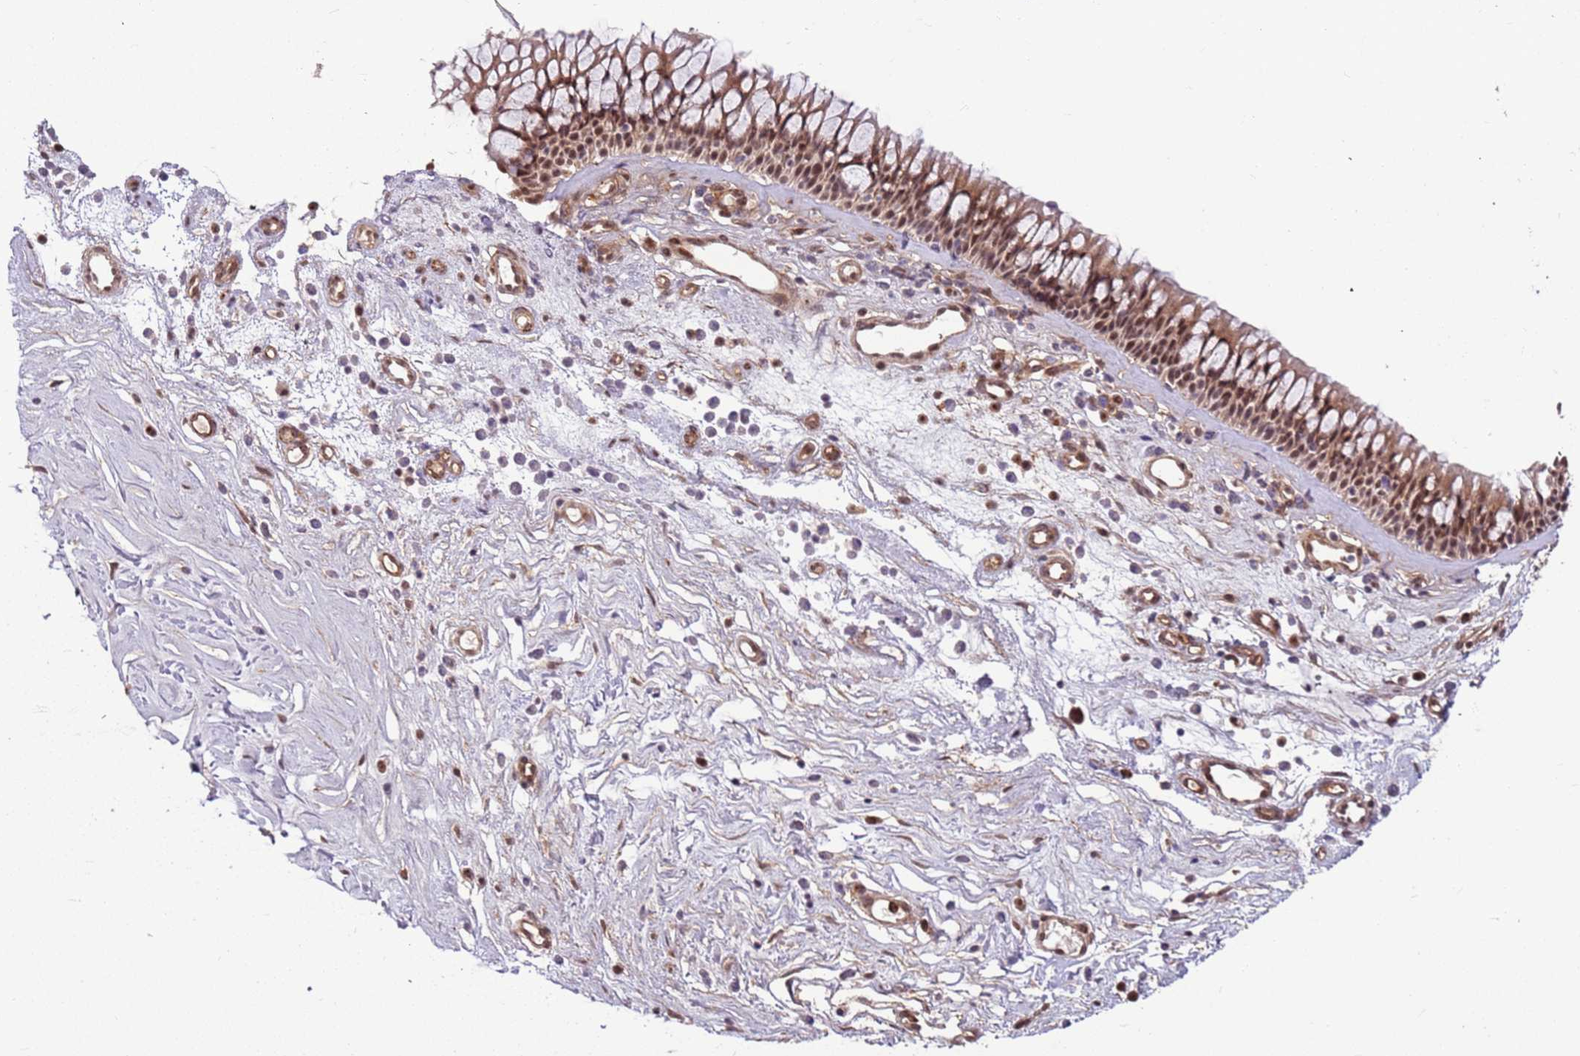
{"staining": {"intensity": "moderate", "quantity": ">75%", "location": "cytoplasmic/membranous,nuclear"}, "tissue": "nasopharynx", "cell_type": "Respiratory epithelial cells", "image_type": "normal", "snomed": [{"axis": "morphology", "description": "Normal tissue, NOS"}, {"axis": "morphology", "description": "Inflammation, NOS"}, {"axis": "morphology", "description": "Malignant melanoma, Metastatic site"}, {"axis": "topography", "description": "Nasopharynx"}], "caption": "Nasopharynx was stained to show a protein in brown. There is medium levels of moderate cytoplasmic/membranous,nuclear staining in approximately >75% of respiratory epithelial cells. The staining was performed using DAB (3,3'-diaminobenzidine) to visualize the protein expression in brown, while the nuclei were stained in blue with hematoxylin (Magnification: 20x).", "gene": "POLR3H", "patient": {"sex": "male", "age": 70}}